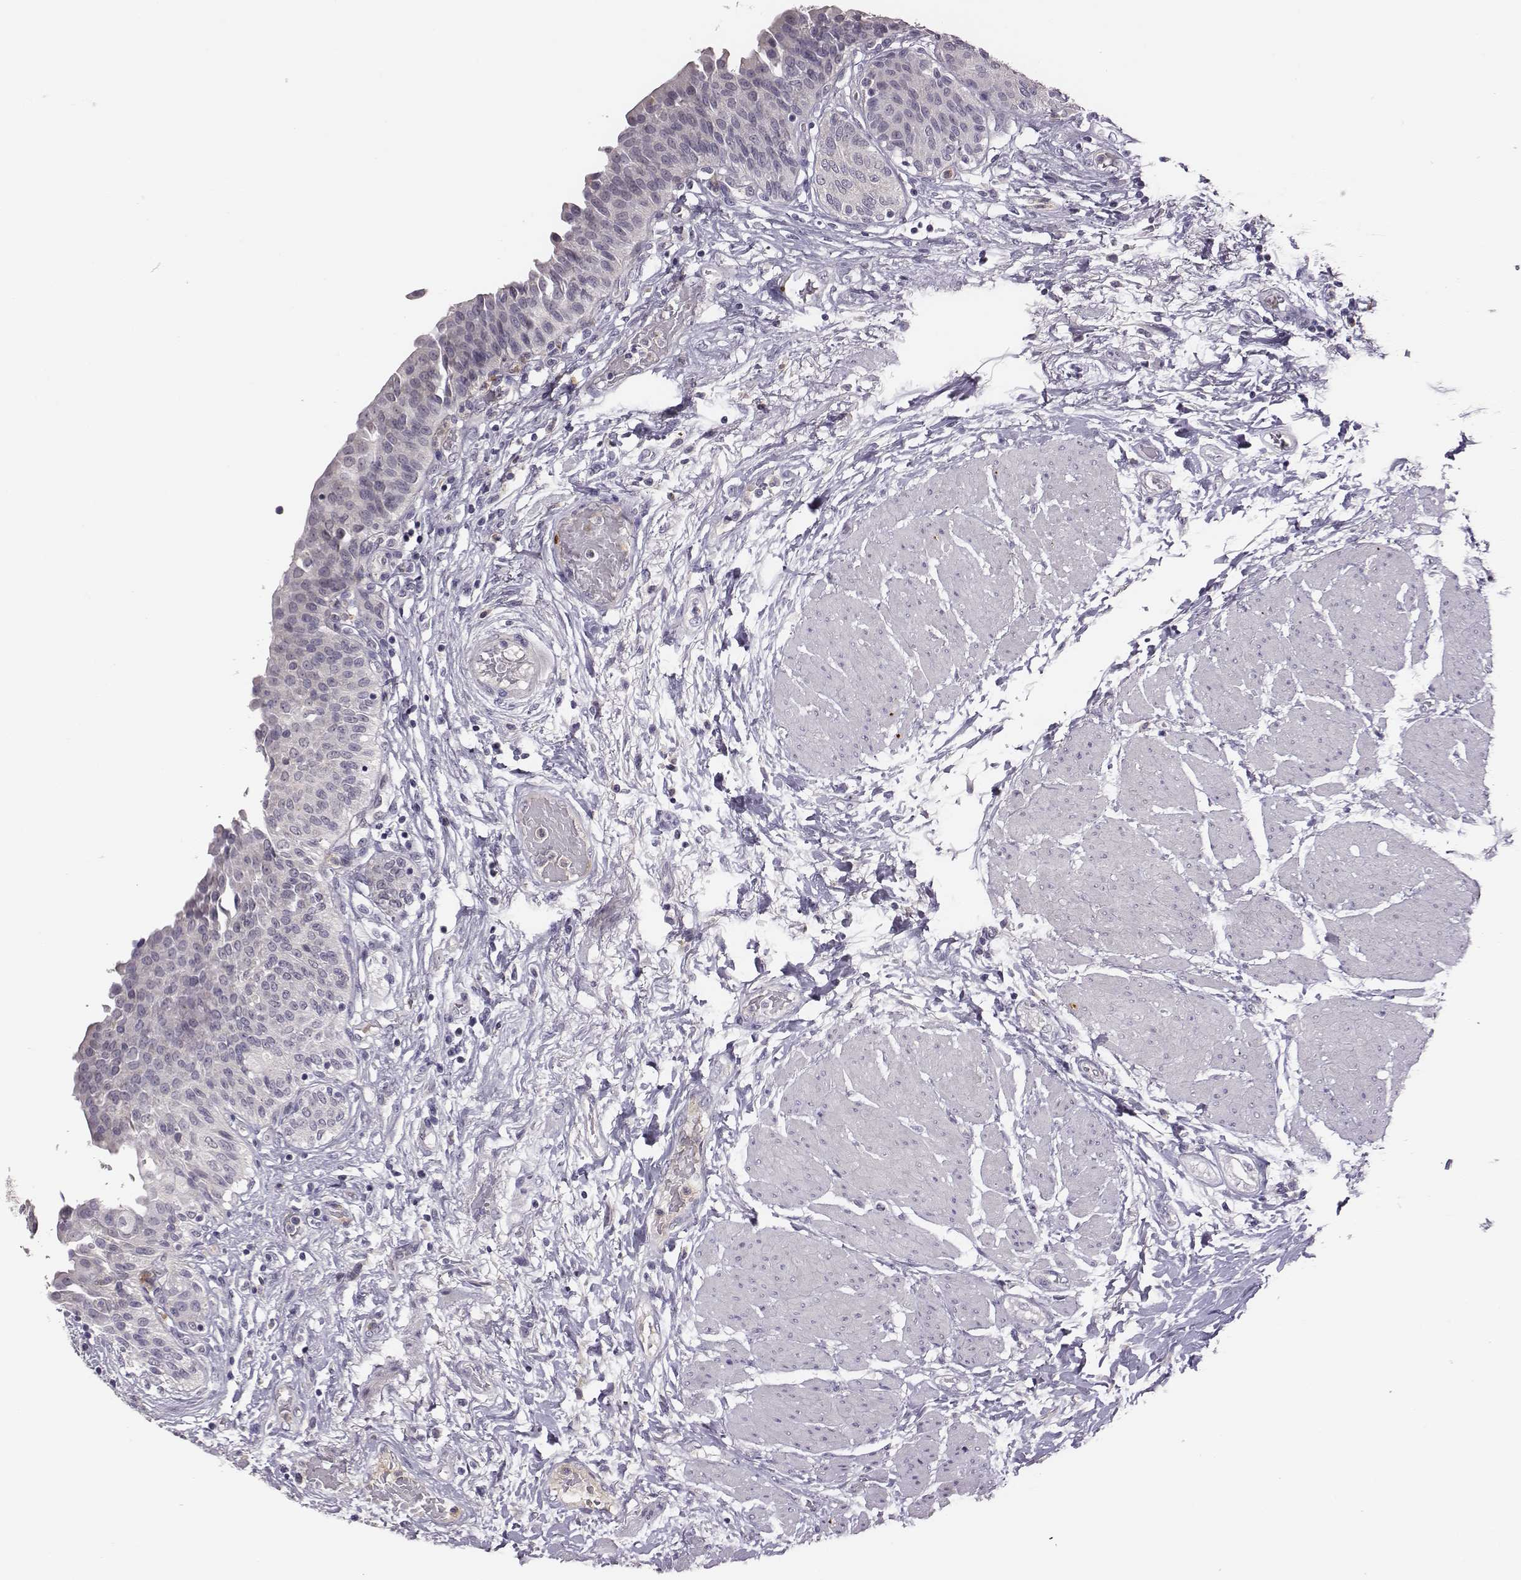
{"staining": {"intensity": "negative", "quantity": "none", "location": "none"}, "tissue": "urinary bladder", "cell_type": "Urothelial cells", "image_type": "normal", "snomed": [{"axis": "morphology", "description": "Normal tissue, NOS"}, {"axis": "morphology", "description": "Metaplasia, NOS"}, {"axis": "topography", "description": "Urinary bladder"}], "caption": "The image shows no significant expression in urothelial cells of urinary bladder.", "gene": "KMO", "patient": {"sex": "male", "age": 68}}